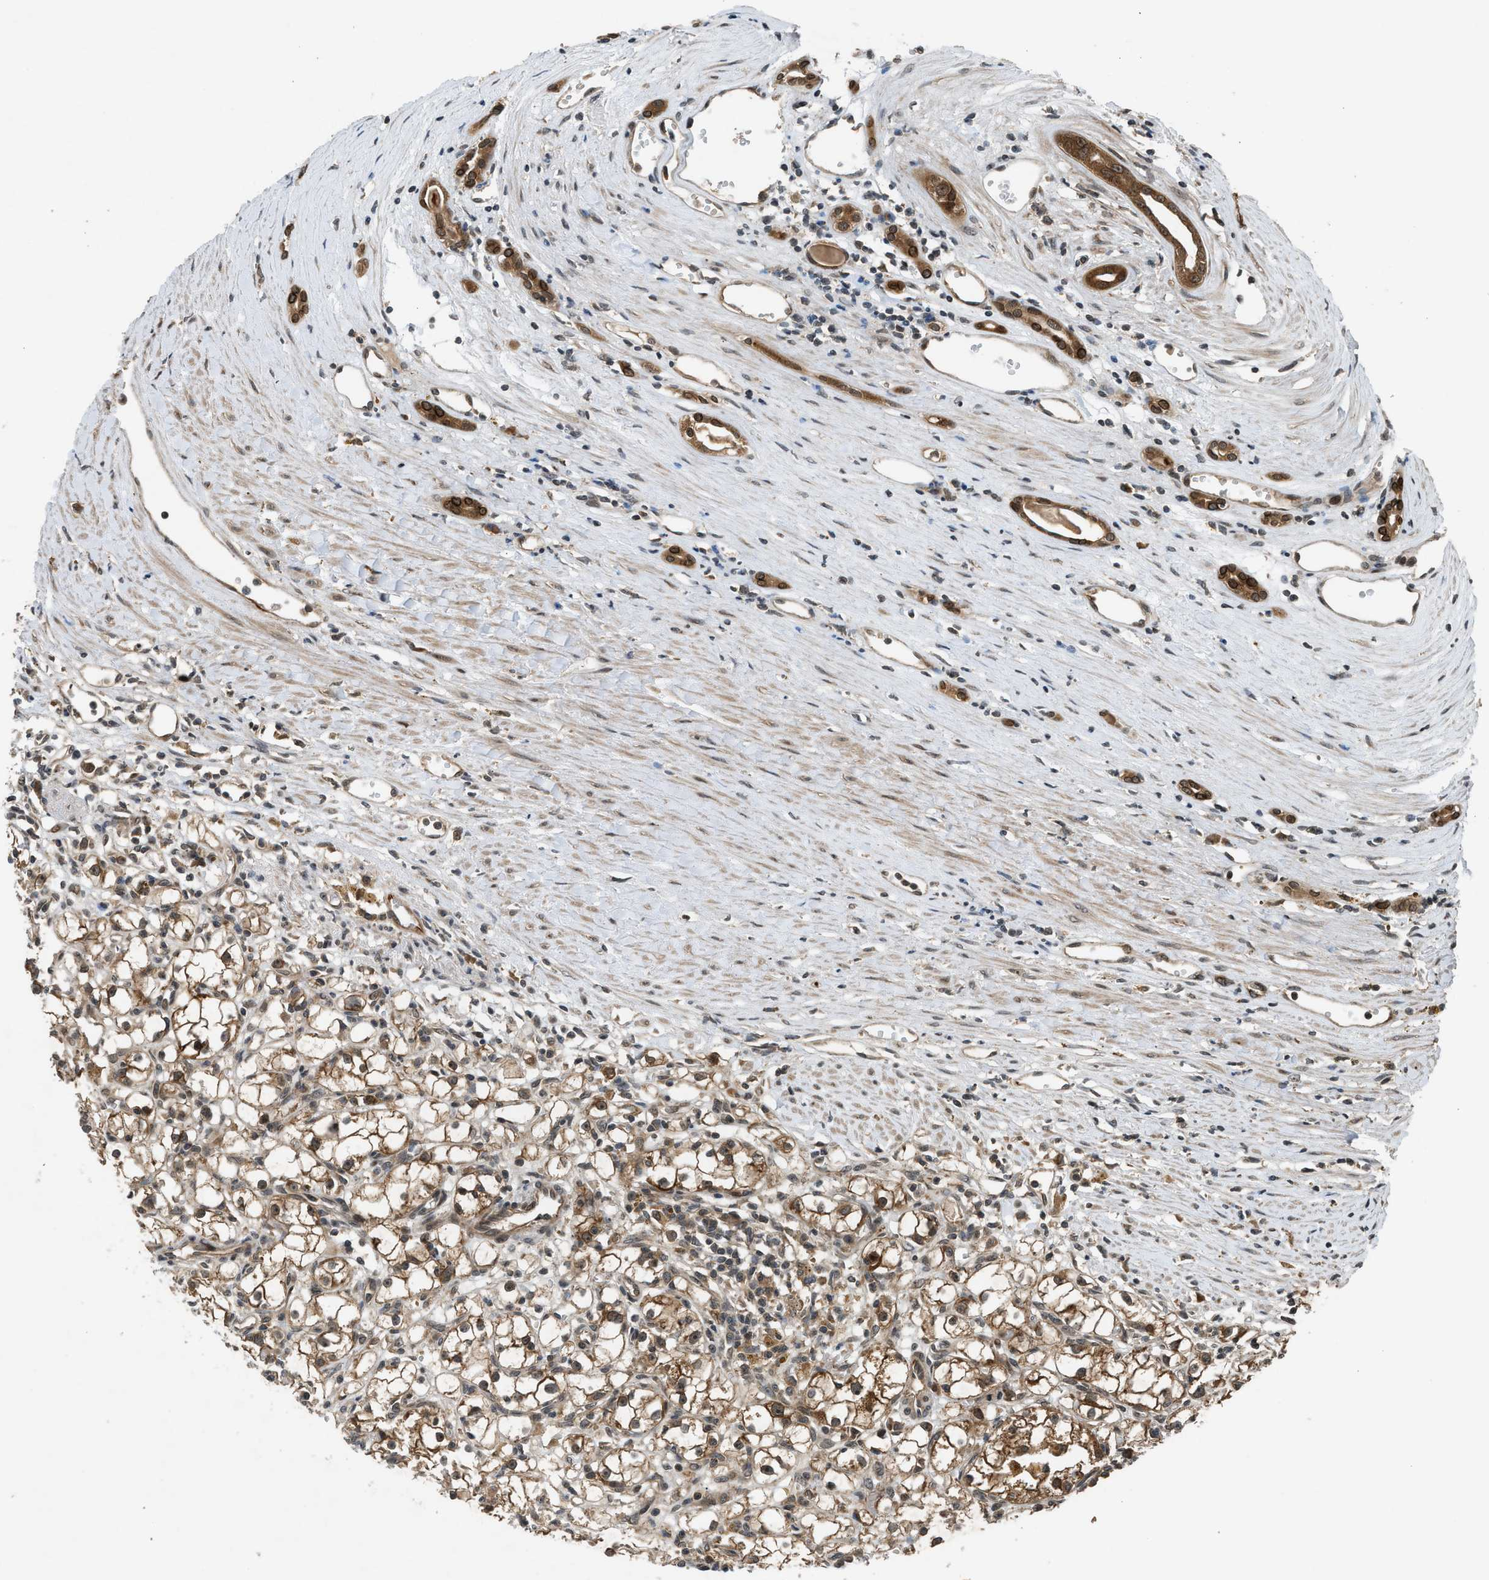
{"staining": {"intensity": "moderate", "quantity": ">75%", "location": "cytoplasmic/membranous"}, "tissue": "renal cancer", "cell_type": "Tumor cells", "image_type": "cancer", "snomed": [{"axis": "morphology", "description": "Adenocarcinoma, NOS"}, {"axis": "topography", "description": "Kidney"}], "caption": "Approximately >75% of tumor cells in human renal cancer show moderate cytoplasmic/membranous protein staining as visualized by brown immunohistochemical staining.", "gene": "TXNL1", "patient": {"sex": "male", "age": 56}}